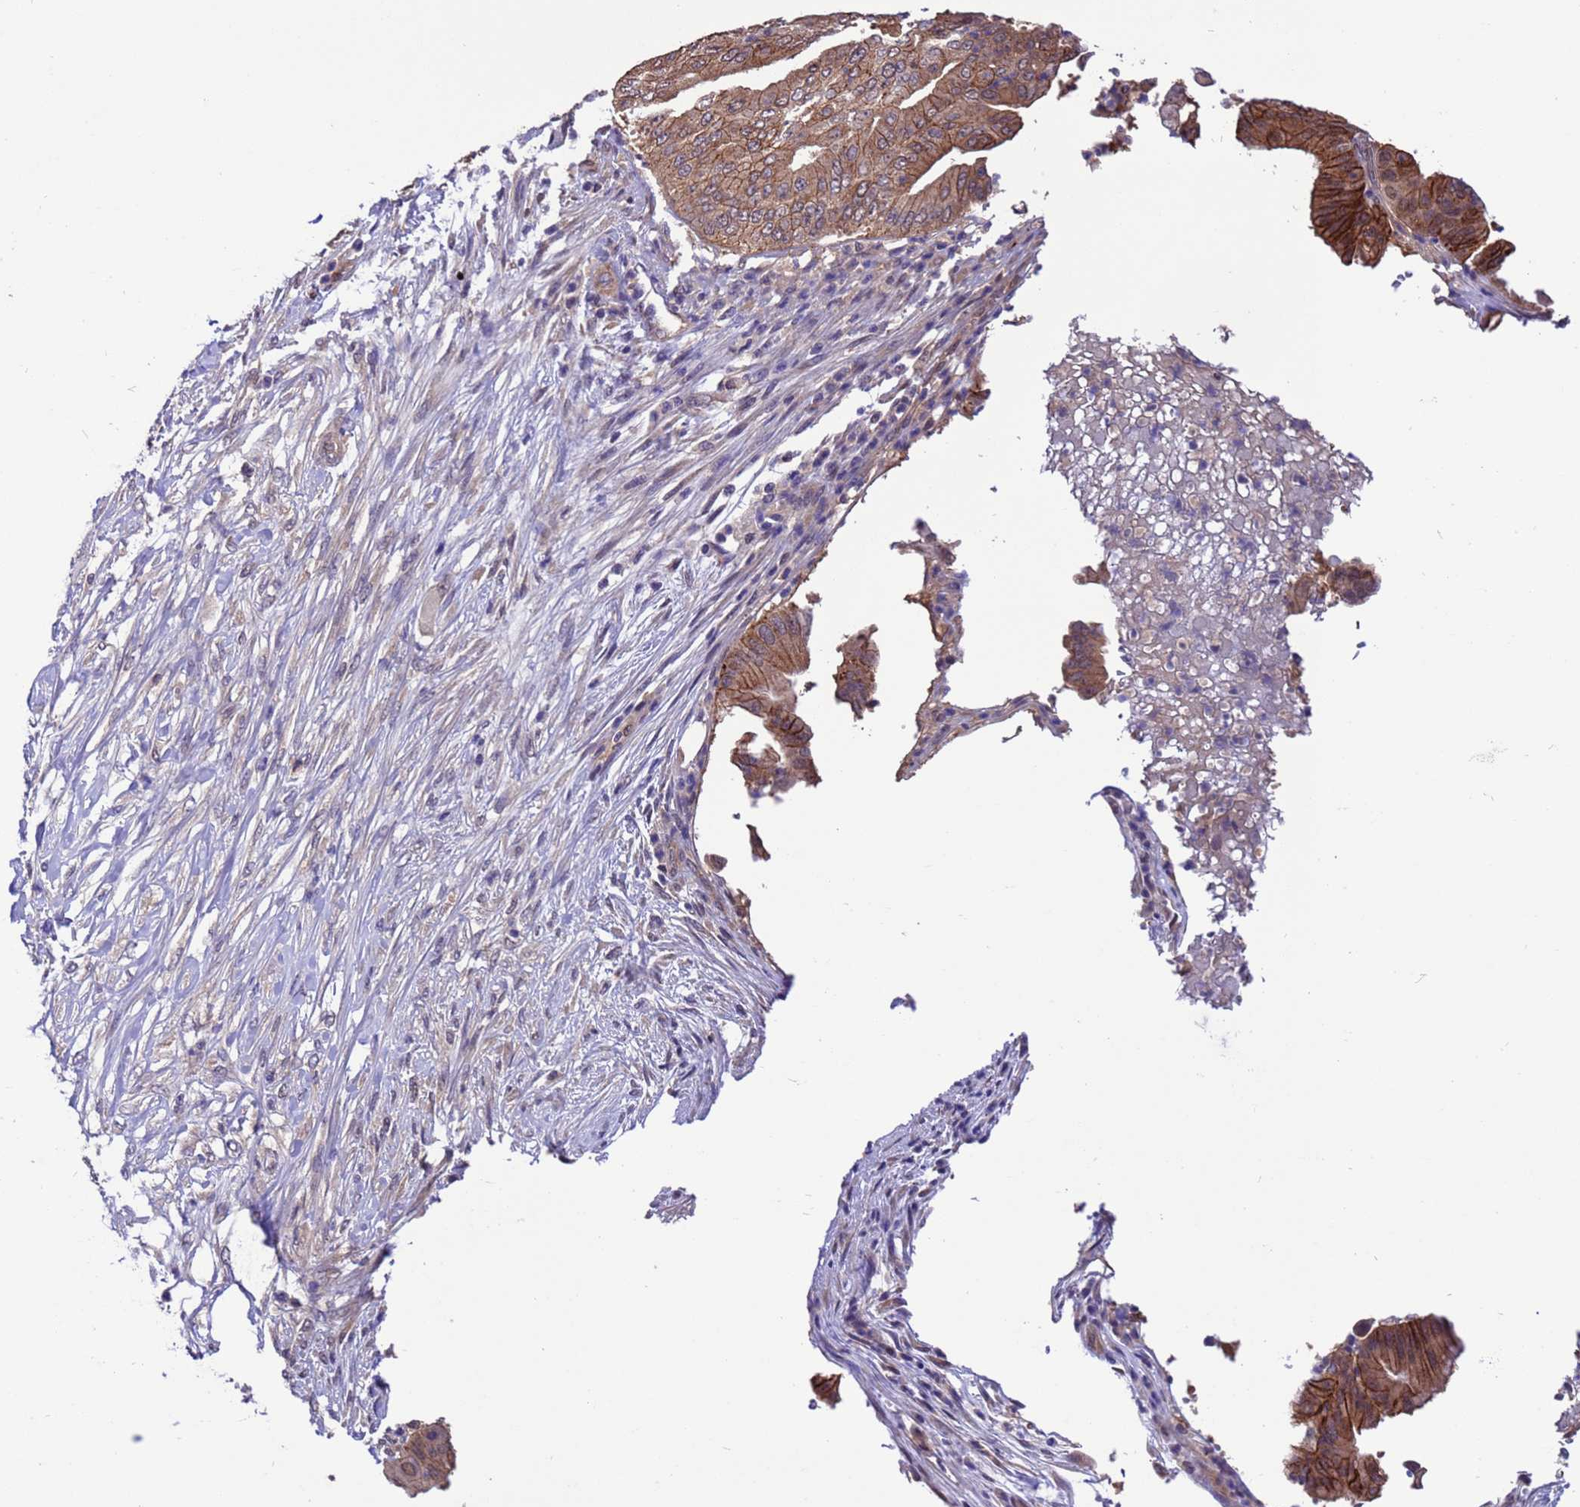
{"staining": {"intensity": "moderate", "quantity": ">75%", "location": "cytoplasmic/membranous"}, "tissue": "pancreatic cancer", "cell_type": "Tumor cells", "image_type": "cancer", "snomed": [{"axis": "morphology", "description": "Adenocarcinoma, NOS"}, {"axis": "topography", "description": "Pancreas"}], "caption": "DAB immunohistochemical staining of pancreatic adenocarcinoma demonstrates moderate cytoplasmic/membranous protein positivity in approximately >75% of tumor cells. The staining was performed using DAB (3,3'-diaminobenzidine) to visualize the protein expression in brown, while the nuclei were stained in blue with hematoxylin (Magnification: 20x).", "gene": "ZFP69B", "patient": {"sex": "female", "age": 77}}